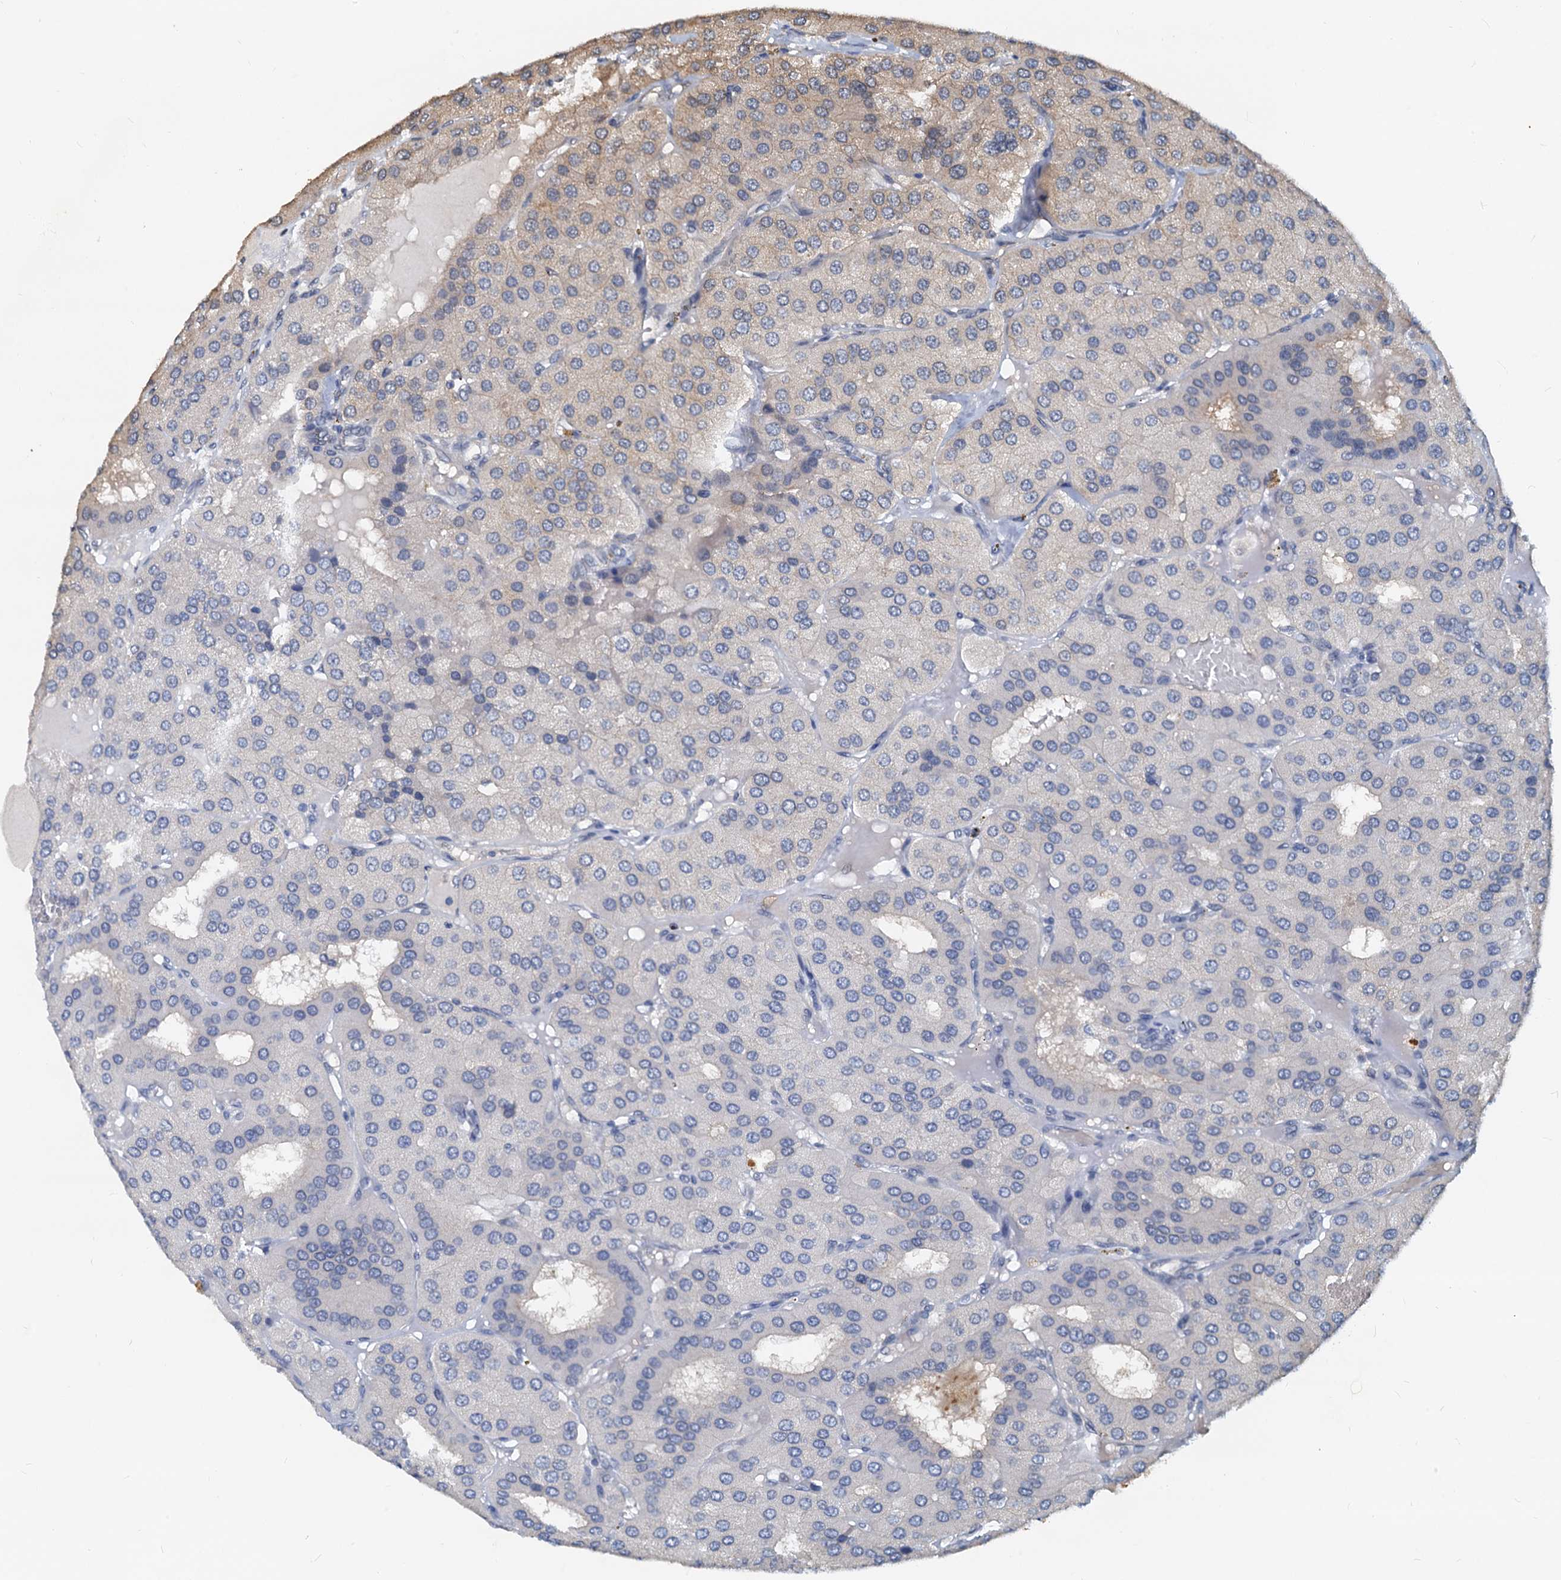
{"staining": {"intensity": "negative", "quantity": "none", "location": "none"}, "tissue": "parathyroid gland", "cell_type": "Glandular cells", "image_type": "normal", "snomed": [{"axis": "morphology", "description": "Normal tissue, NOS"}, {"axis": "morphology", "description": "Adenoma, NOS"}, {"axis": "topography", "description": "Parathyroid gland"}], "caption": "Human parathyroid gland stained for a protein using immunohistochemistry (IHC) displays no positivity in glandular cells.", "gene": "PTGES3", "patient": {"sex": "female", "age": 86}}